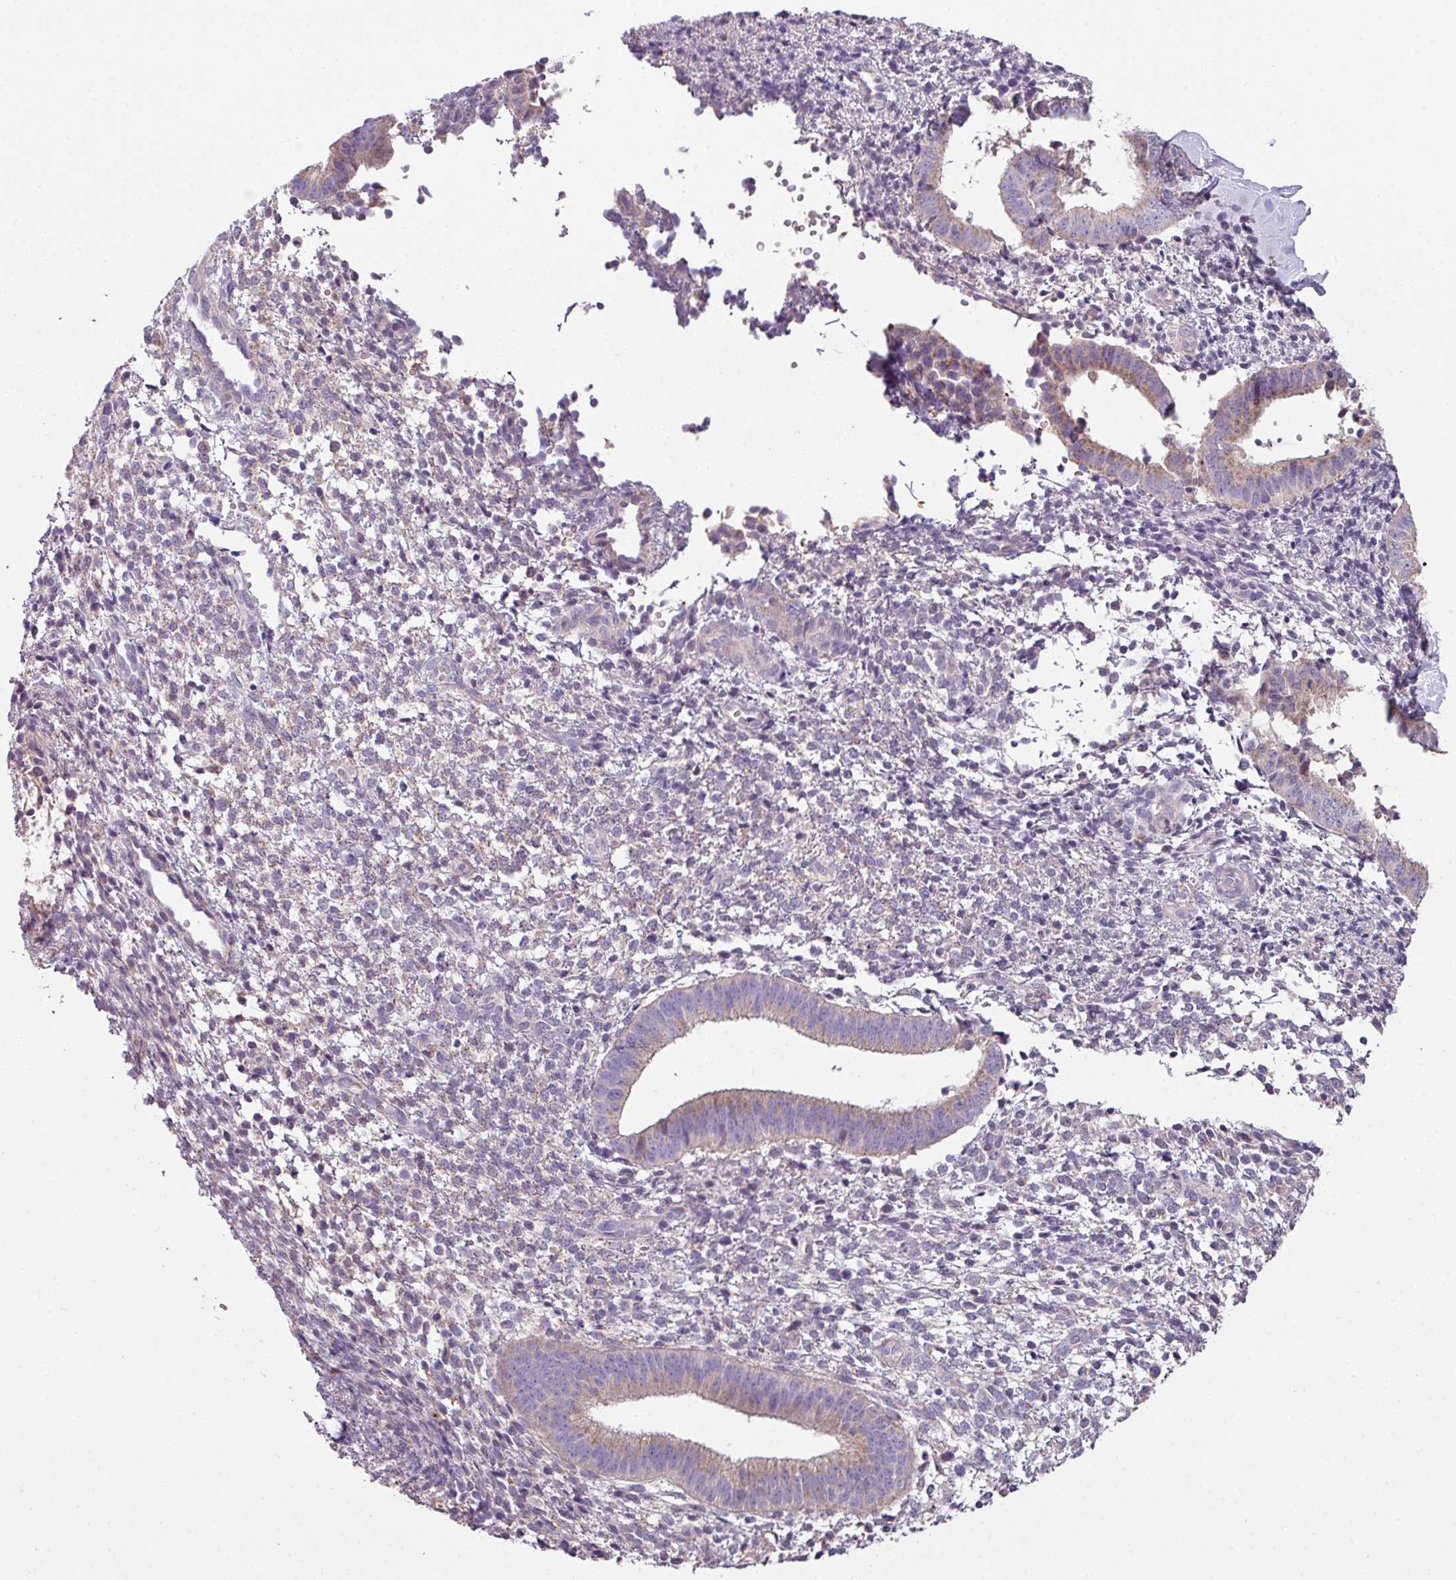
{"staining": {"intensity": "negative", "quantity": "none", "location": "none"}, "tissue": "endometrium", "cell_type": "Cells in endometrial stroma", "image_type": "normal", "snomed": [{"axis": "morphology", "description": "Normal tissue, NOS"}, {"axis": "topography", "description": "Endometrium"}], "caption": "Immunohistochemical staining of normal endometrium exhibits no significant expression in cells in endometrial stroma.", "gene": "LRRC9", "patient": {"sex": "female", "age": 49}}